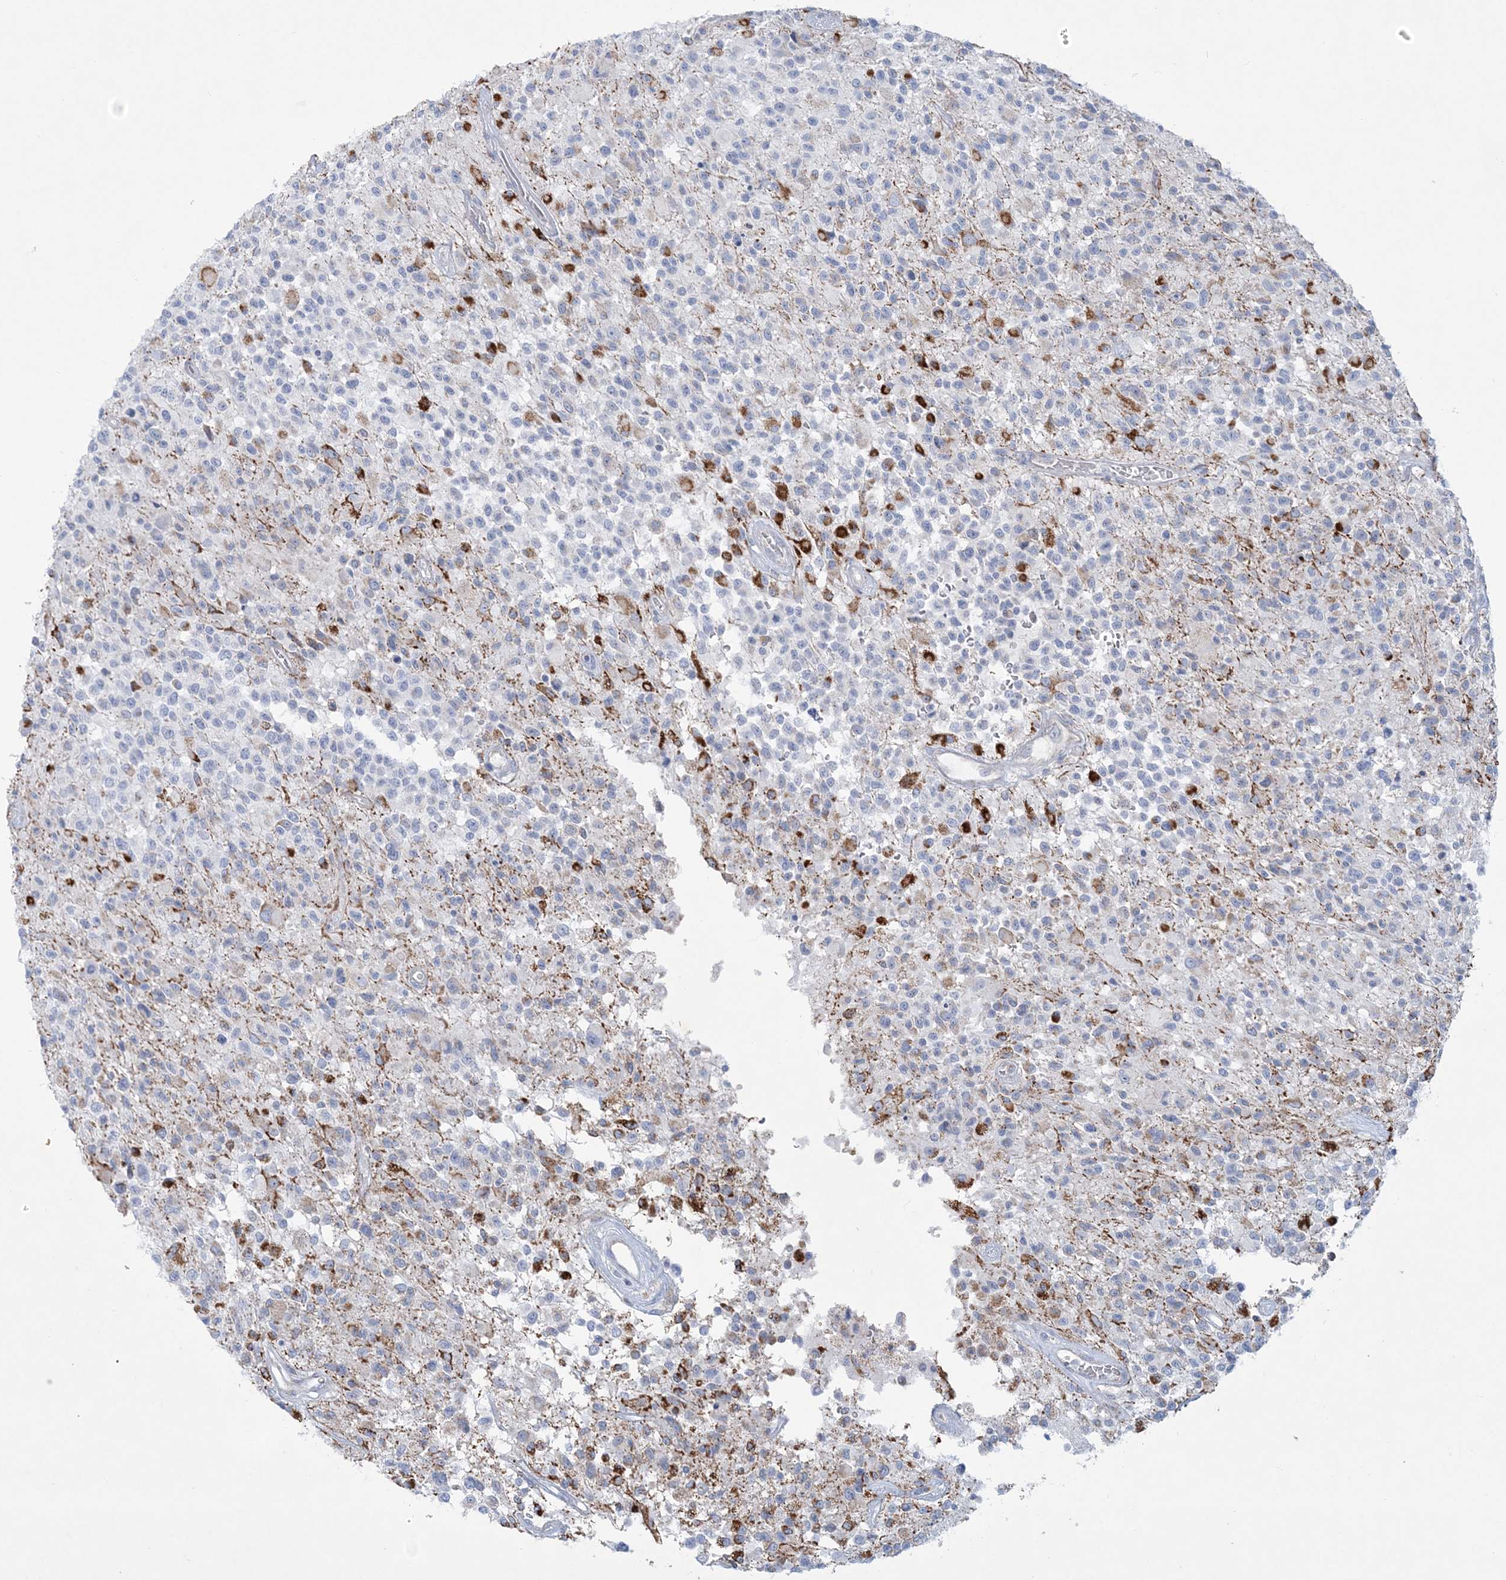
{"staining": {"intensity": "negative", "quantity": "none", "location": "none"}, "tissue": "glioma", "cell_type": "Tumor cells", "image_type": "cancer", "snomed": [{"axis": "morphology", "description": "Glioma, malignant, High grade"}, {"axis": "morphology", "description": "Glioblastoma, NOS"}, {"axis": "topography", "description": "Brain"}], "caption": "Immunohistochemistry photomicrograph of human glioblastoma stained for a protein (brown), which reveals no staining in tumor cells.", "gene": "TBC1D7", "patient": {"sex": "male", "age": 60}}